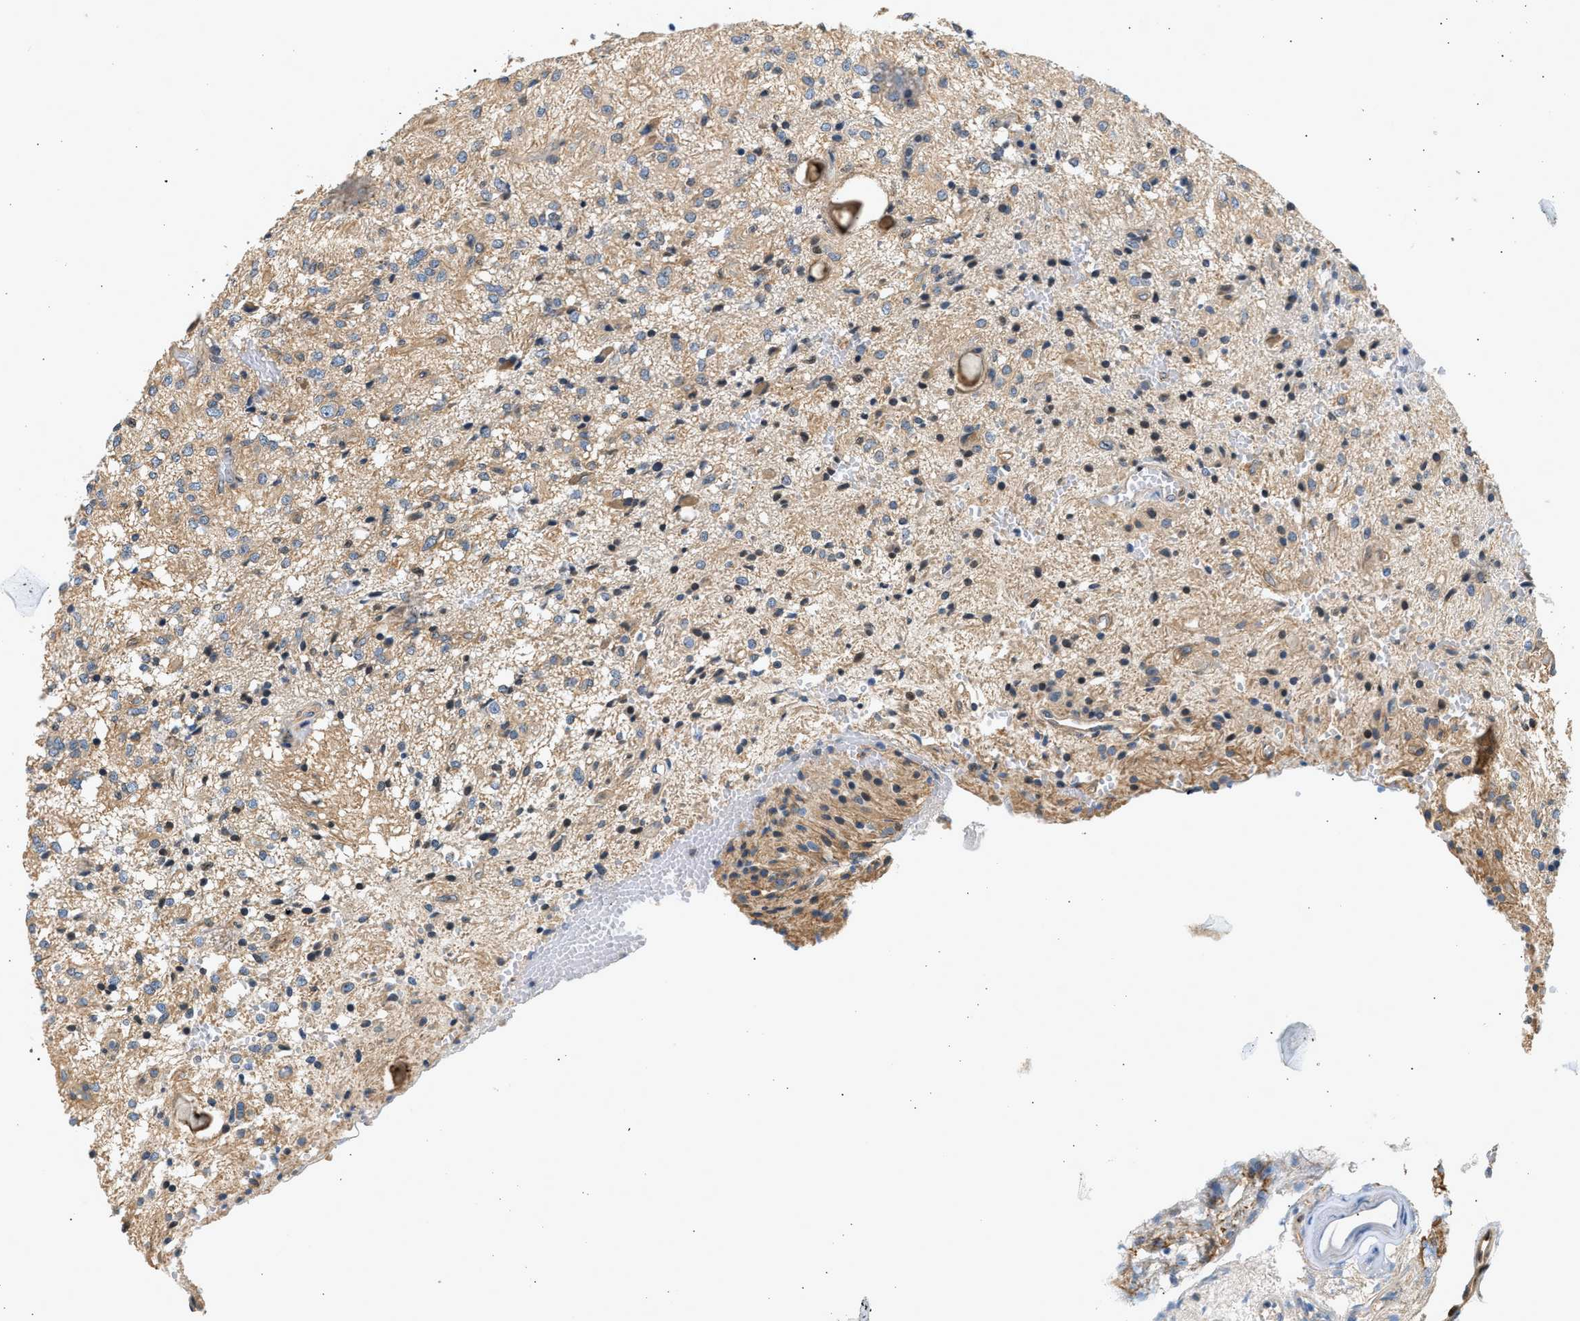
{"staining": {"intensity": "weak", "quantity": "25%-75%", "location": "cytoplasmic/membranous"}, "tissue": "glioma", "cell_type": "Tumor cells", "image_type": "cancer", "snomed": [{"axis": "morphology", "description": "Glioma, malignant, High grade"}, {"axis": "topography", "description": "Brain"}], "caption": "Immunohistochemical staining of malignant glioma (high-grade) exhibits low levels of weak cytoplasmic/membranous staining in approximately 25%-75% of tumor cells.", "gene": "WDR31", "patient": {"sex": "female", "age": 59}}